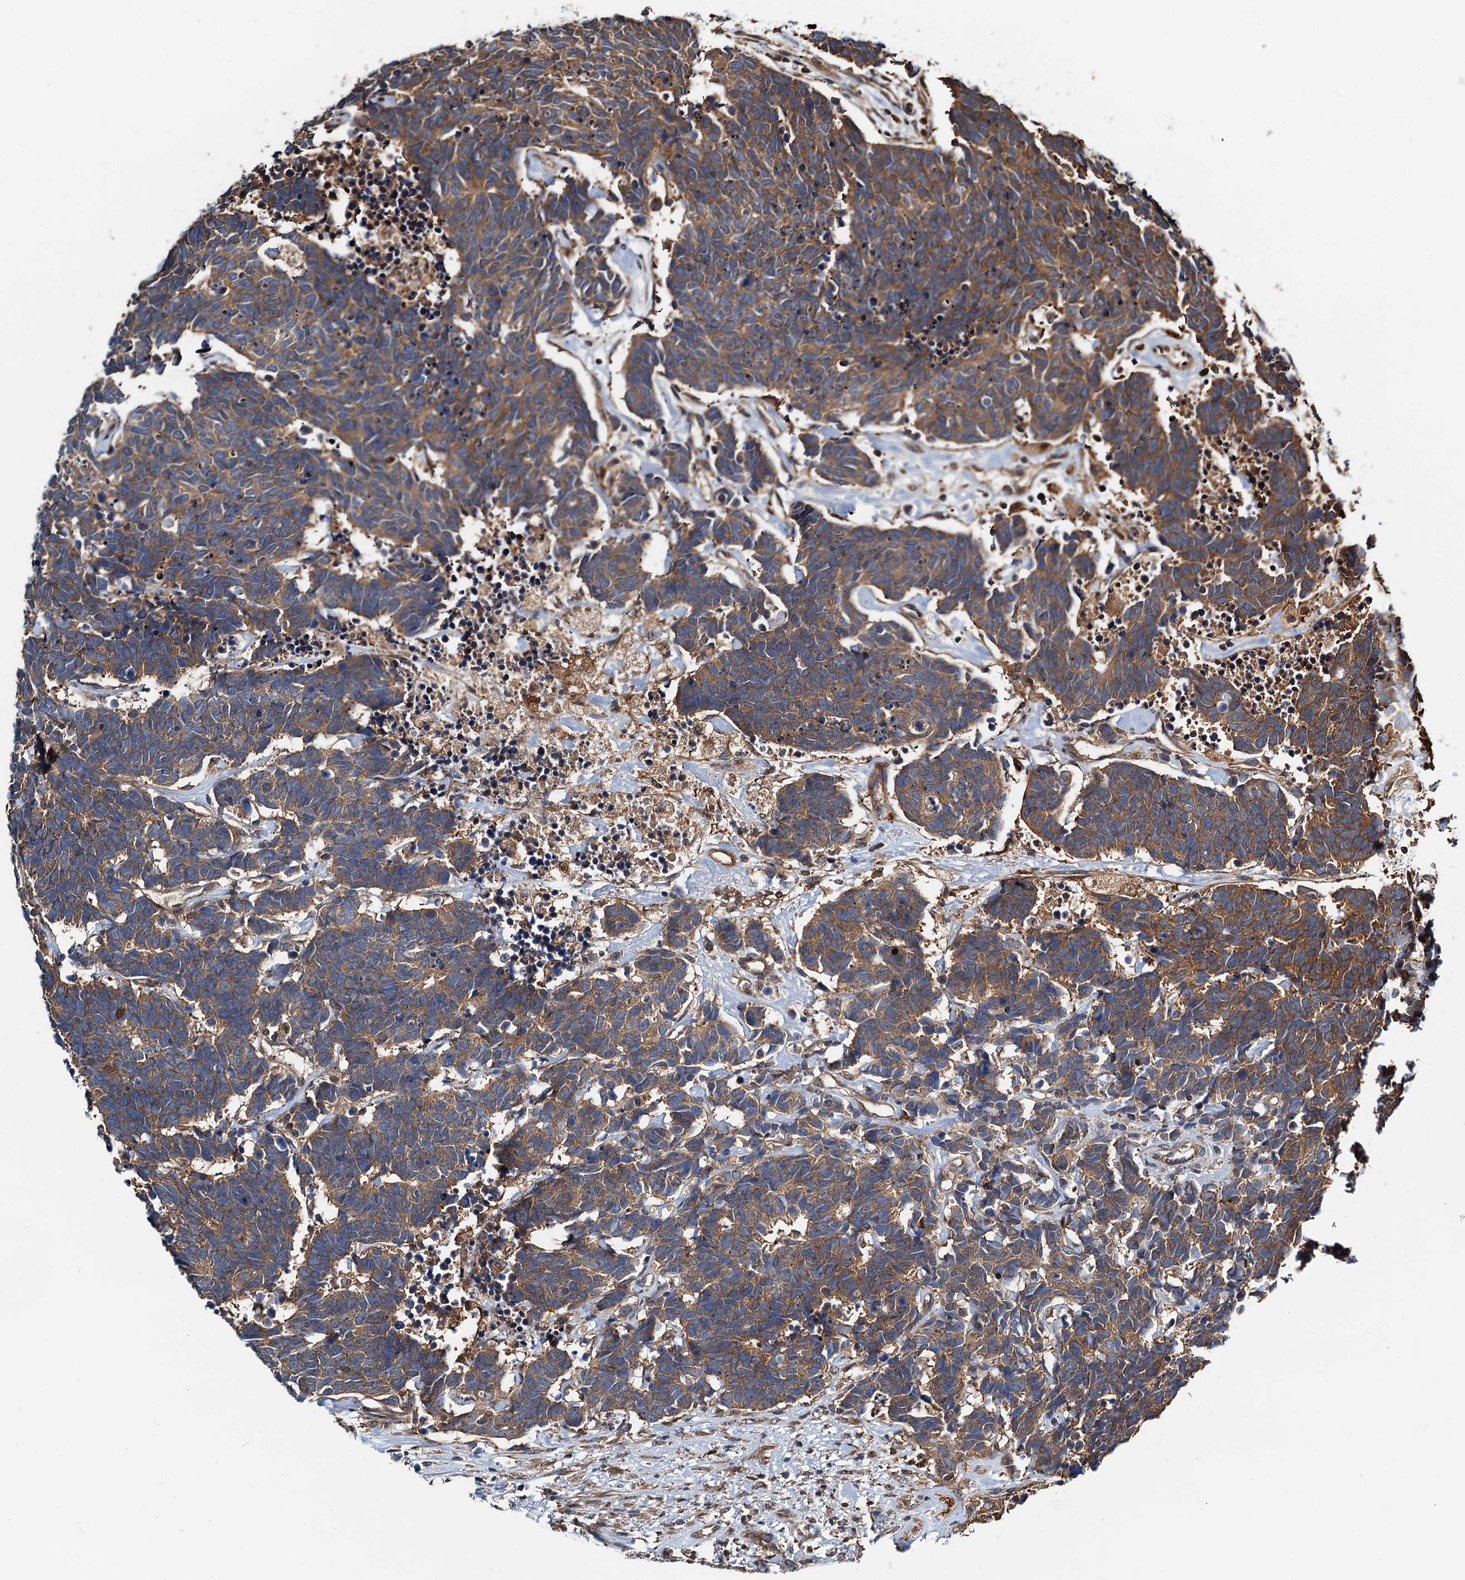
{"staining": {"intensity": "moderate", "quantity": ">75%", "location": "cytoplasmic/membranous"}, "tissue": "carcinoid", "cell_type": "Tumor cells", "image_type": "cancer", "snomed": [{"axis": "morphology", "description": "Carcinoma, NOS"}, {"axis": "morphology", "description": "Carcinoid, malignant, NOS"}, {"axis": "topography", "description": "Urinary bladder"}], "caption": "Protein staining of carcinoid tissue exhibits moderate cytoplasmic/membranous expression in about >75% of tumor cells. Immunohistochemistry (ihc) stains the protein in brown and the nuclei are stained blue.", "gene": "USP6NL", "patient": {"sex": "male", "age": 57}}